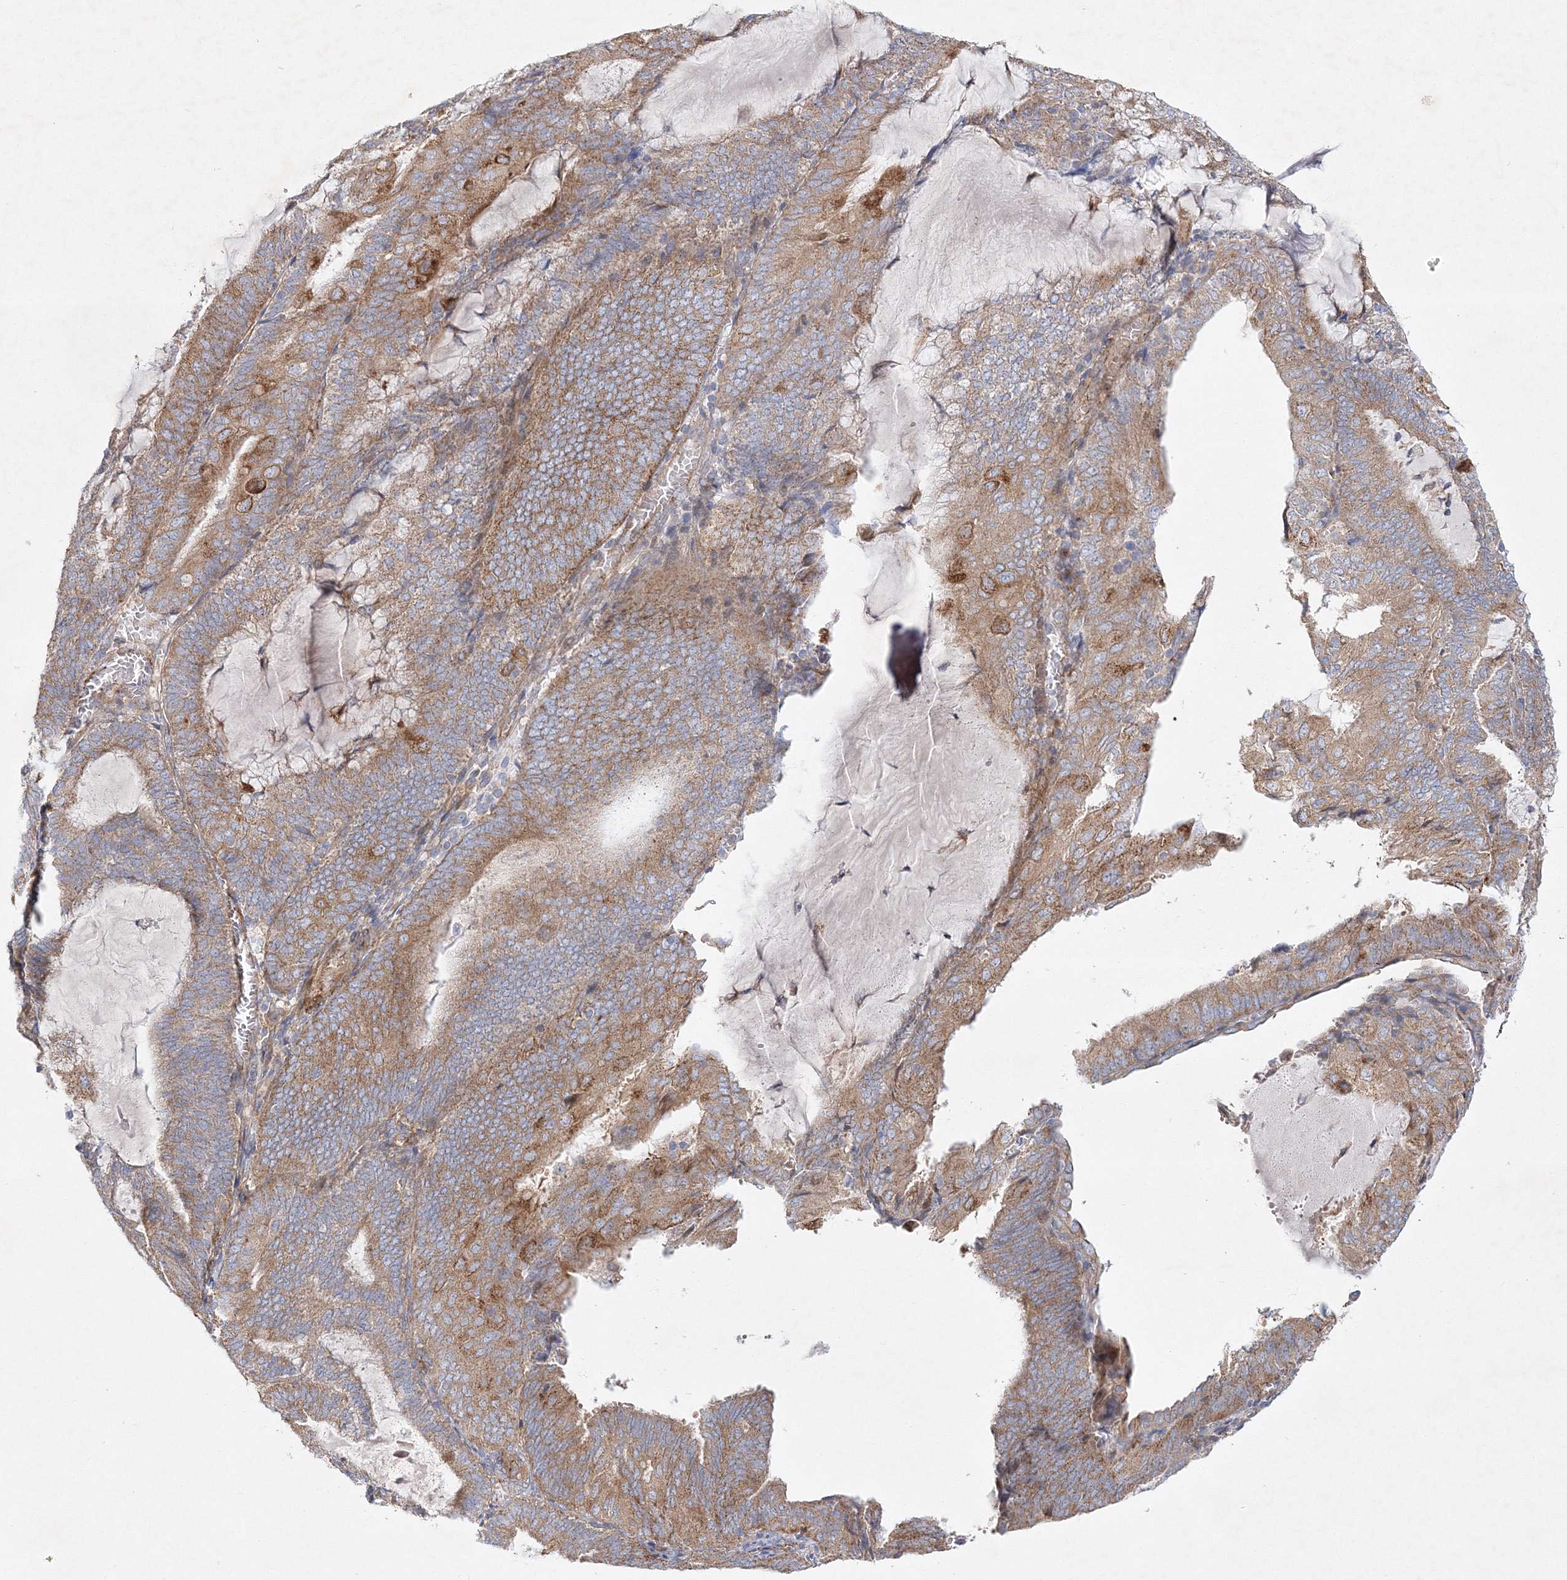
{"staining": {"intensity": "moderate", "quantity": ">75%", "location": "cytoplasmic/membranous"}, "tissue": "endometrial cancer", "cell_type": "Tumor cells", "image_type": "cancer", "snomed": [{"axis": "morphology", "description": "Adenocarcinoma, NOS"}, {"axis": "topography", "description": "Endometrium"}], "caption": "There is medium levels of moderate cytoplasmic/membranous staining in tumor cells of endometrial cancer (adenocarcinoma), as demonstrated by immunohistochemical staining (brown color).", "gene": "ZFYVE16", "patient": {"sex": "female", "age": 81}}